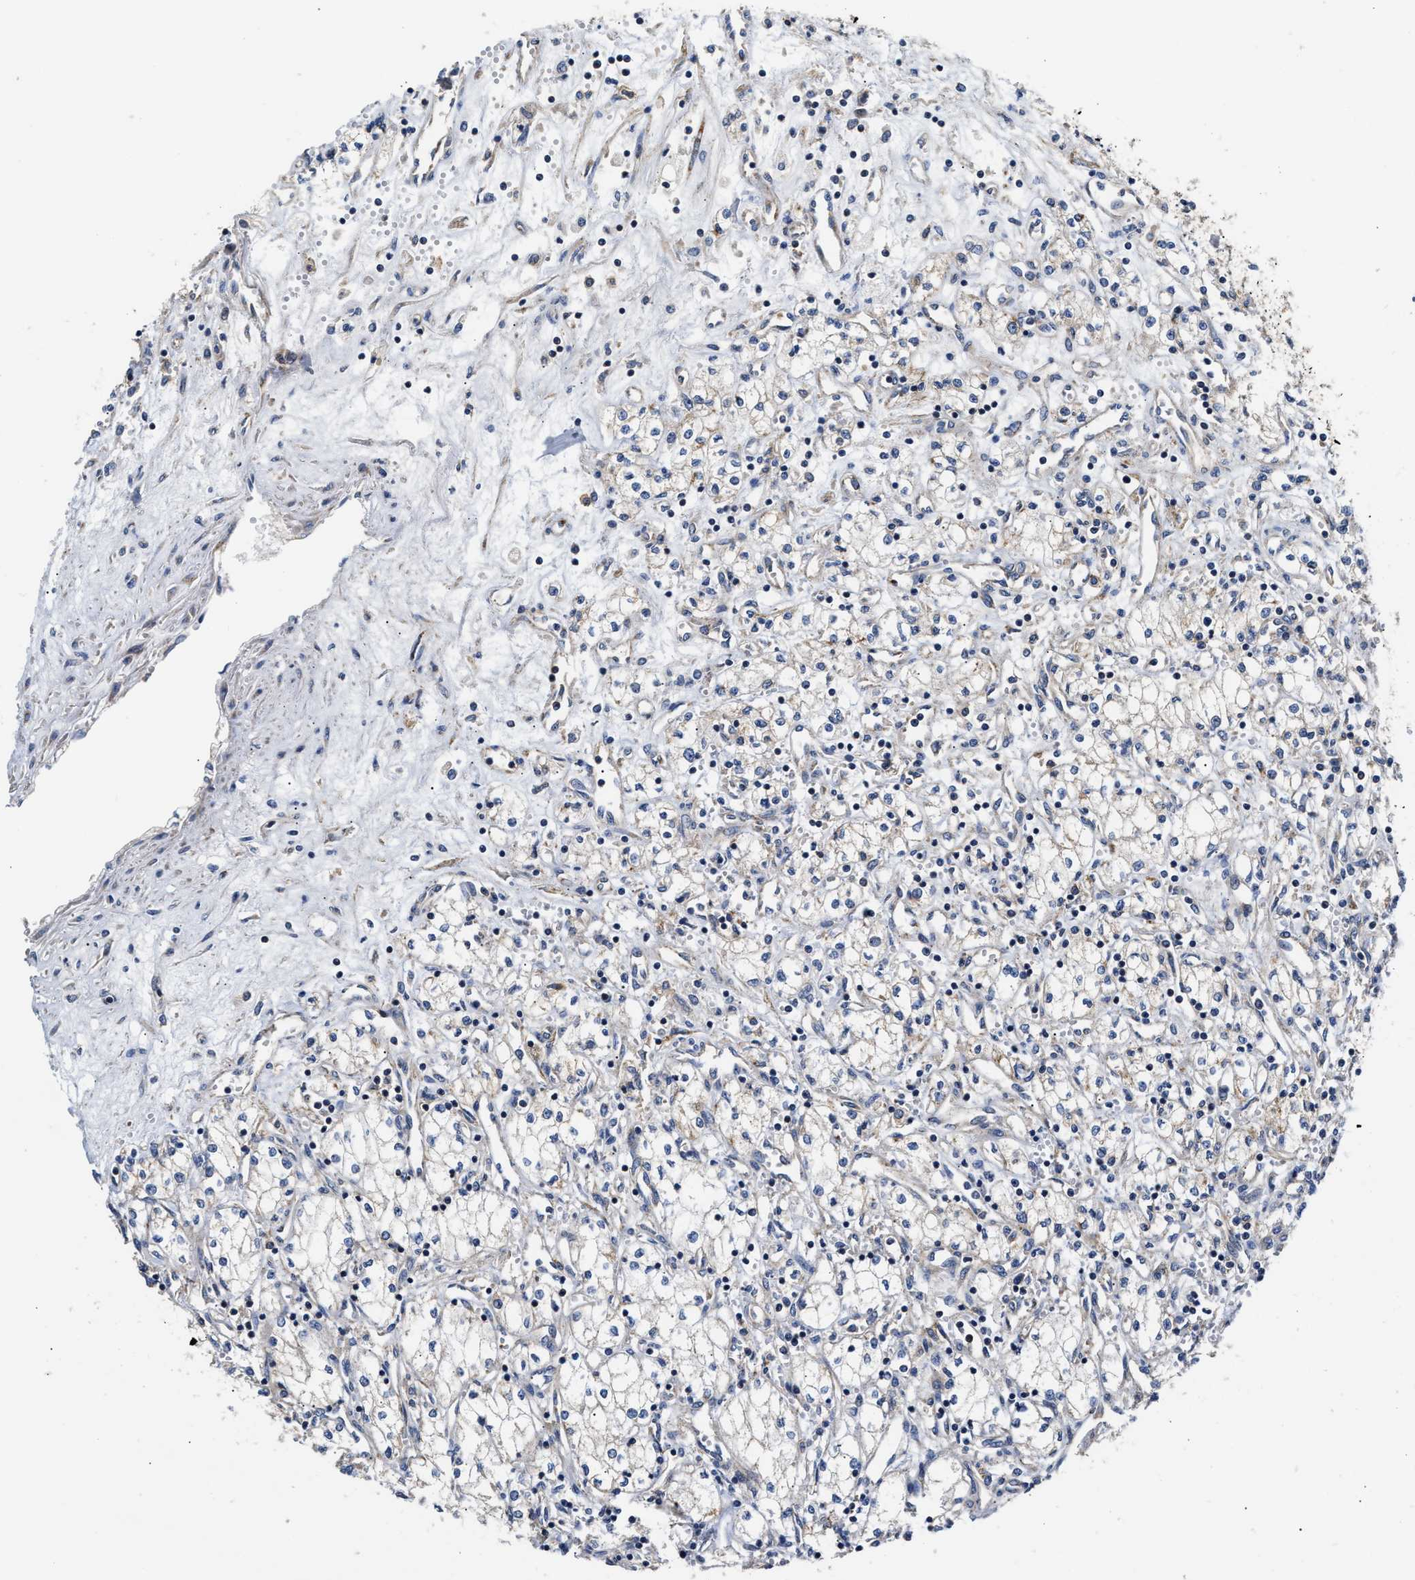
{"staining": {"intensity": "negative", "quantity": "none", "location": "none"}, "tissue": "renal cancer", "cell_type": "Tumor cells", "image_type": "cancer", "snomed": [{"axis": "morphology", "description": "Adenocarcinoma, NOS"}, {"axis": "topography", "description": "Kidney"}], "caption": "An IHC histopathology image of renal cancer is shown. There is no staining in tumor cells of renal cancer.", "gene": "TEX2", "patient": {"sex": "male", "age": 59}}